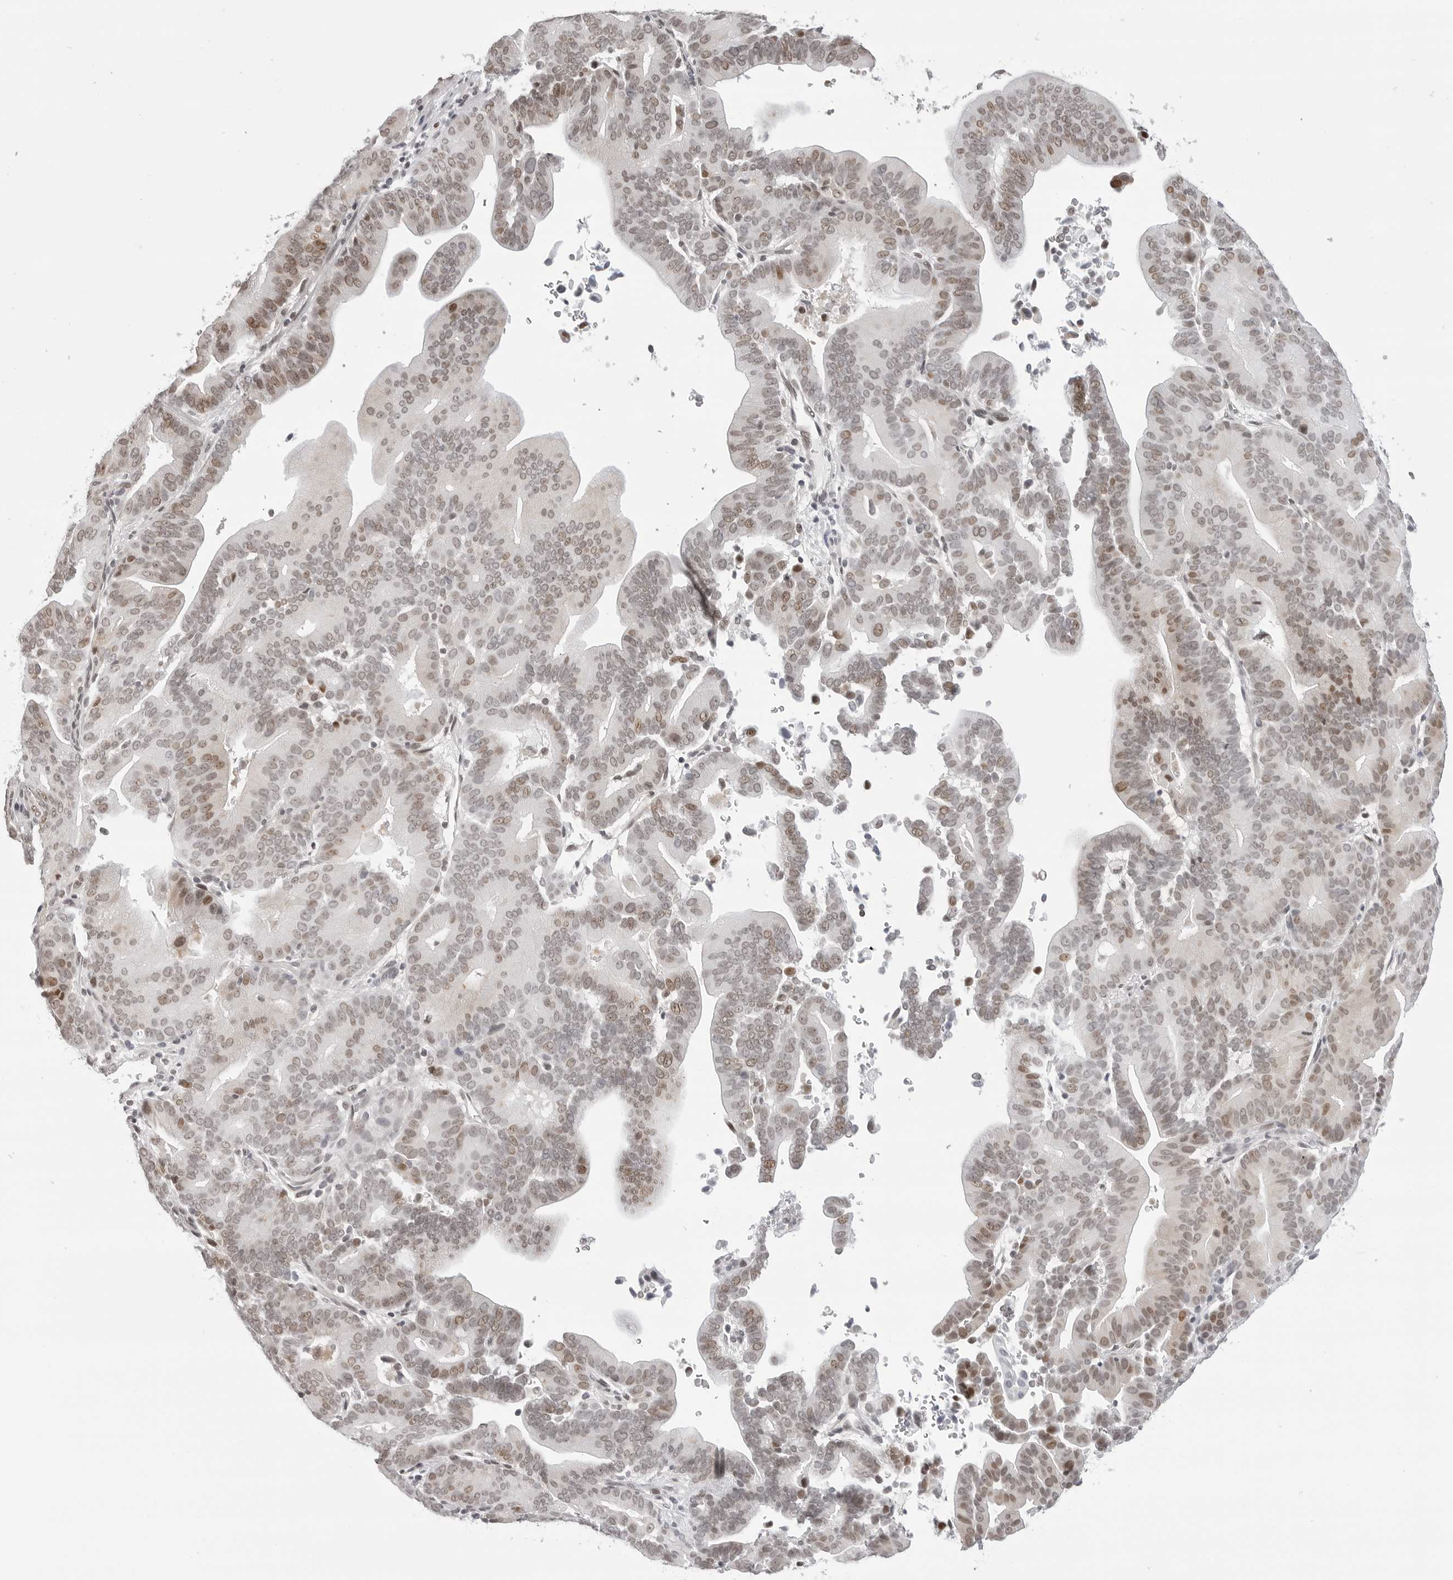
{"staining": {"intensity": "moderate", "quantity": "25%-75%", "location": "nuclear"}, "tissue": "liver cancer", "cell_type": "Tumor cells", "image_type": "cancer", "snomed": [{"axis": "morphology", "description": "Cholangiocarcinoma"}, {"axis": "topography", "description": "Liver"}], "caption": "The histopathology image shows a brown stain indicating the presence of a protein in the nuclear of tumor cells in liver cancer.", "gene": "PHF3", "patient": {"sex": "female", "age": 75}}